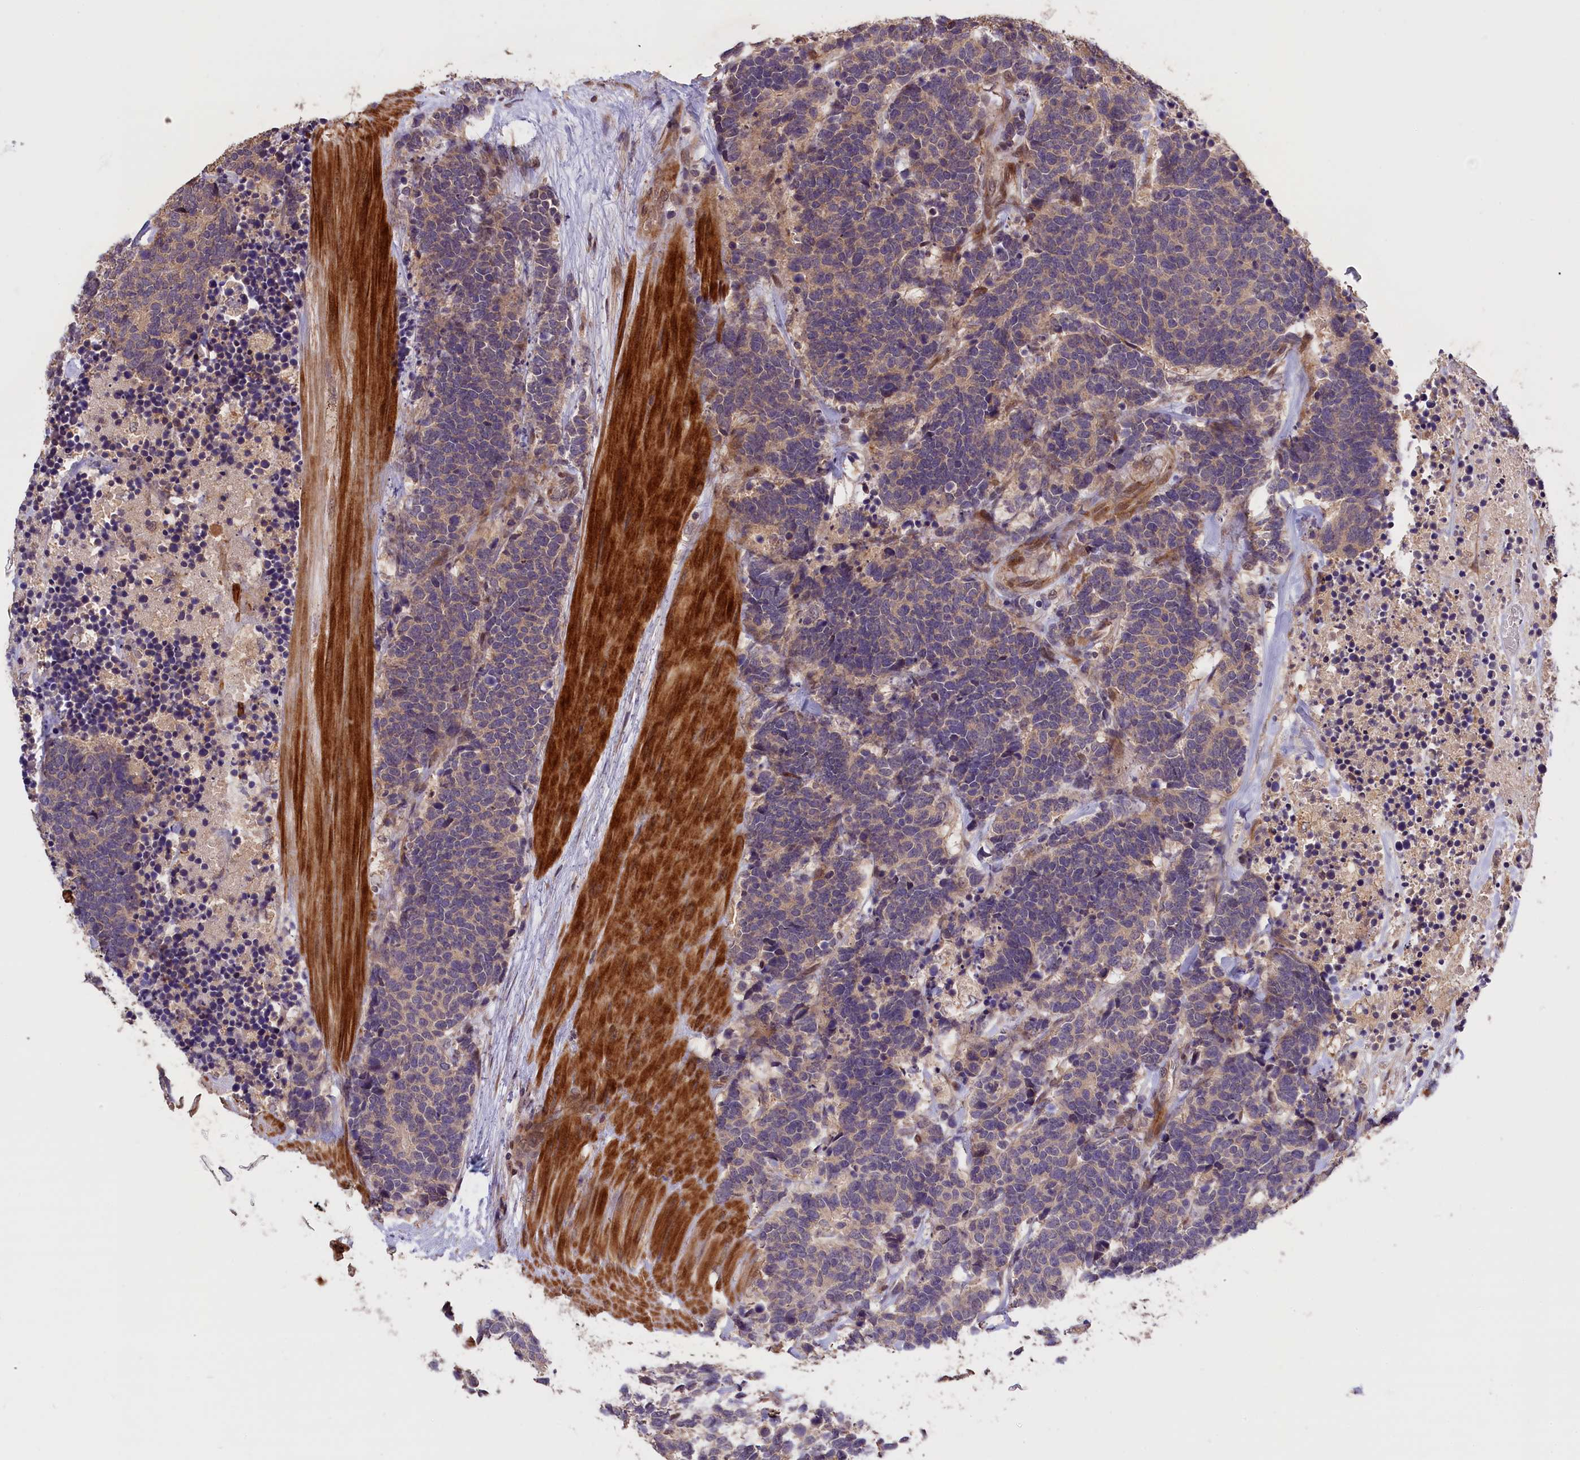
{"staining": {"intensity": "weak", "quantity": "25%-75%", "location": "cytoplasmic/membranous"}, "tissue": "carcinoid", "cell_type": "Tumor cells", "image_type": "cancer", "snomed": [{"axis": "morphology", "description": "Carcinoma, NOS"}, {"axis": "morphology", "description": "Carcinoid, malignant, NOS"}, {"axis": "topography", "description": "Urinary bladder"}], "caption": "Carcinoid was stained to show a protein in brown. There is low levels of weak cytoplasmic/membranous staining in approximately 25%-75% of tumor cells. (DAB IHC with brightfield microscopy, high magnification).", "gene": "DNAJB9", "patient": {"sex": "male", "age": 57}}